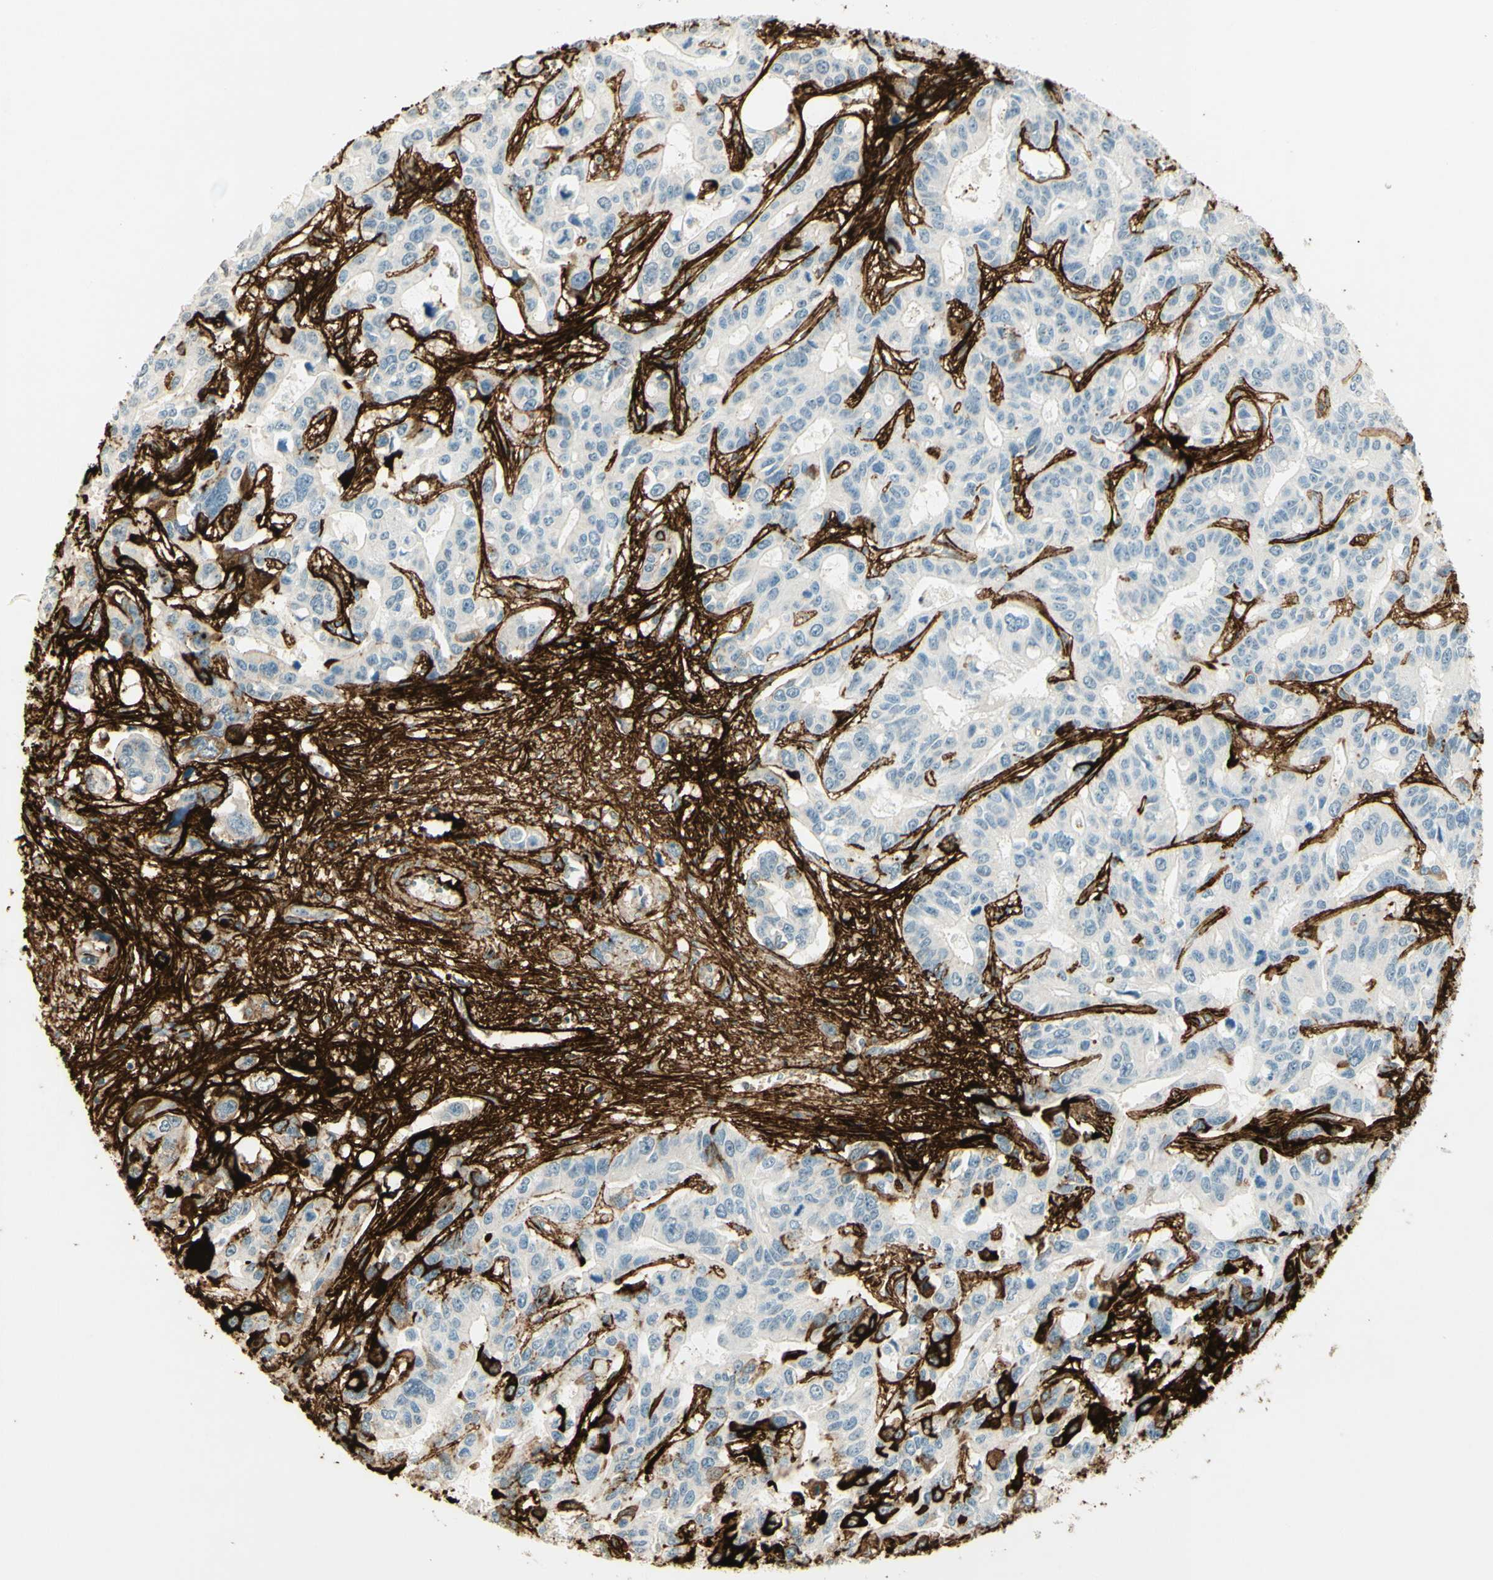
{"staining": {"intensity": "negative", "quantity": "none", "location": "none"}, "tissue": "liver cancer", "cell_type": "Tumor cells", "image_type": "cancer", "snomed": [{"axis": "morphology", "description": "Cholangiocarcinoma"}, {"axis": "topography", "description": "Liver"}], "caption": "Micrograph shows no significant protein staining in tumor cells of cholangiocarcinoma (liver).", "gene": "TNN", "patient": {"sex": "female", "age": 65}}